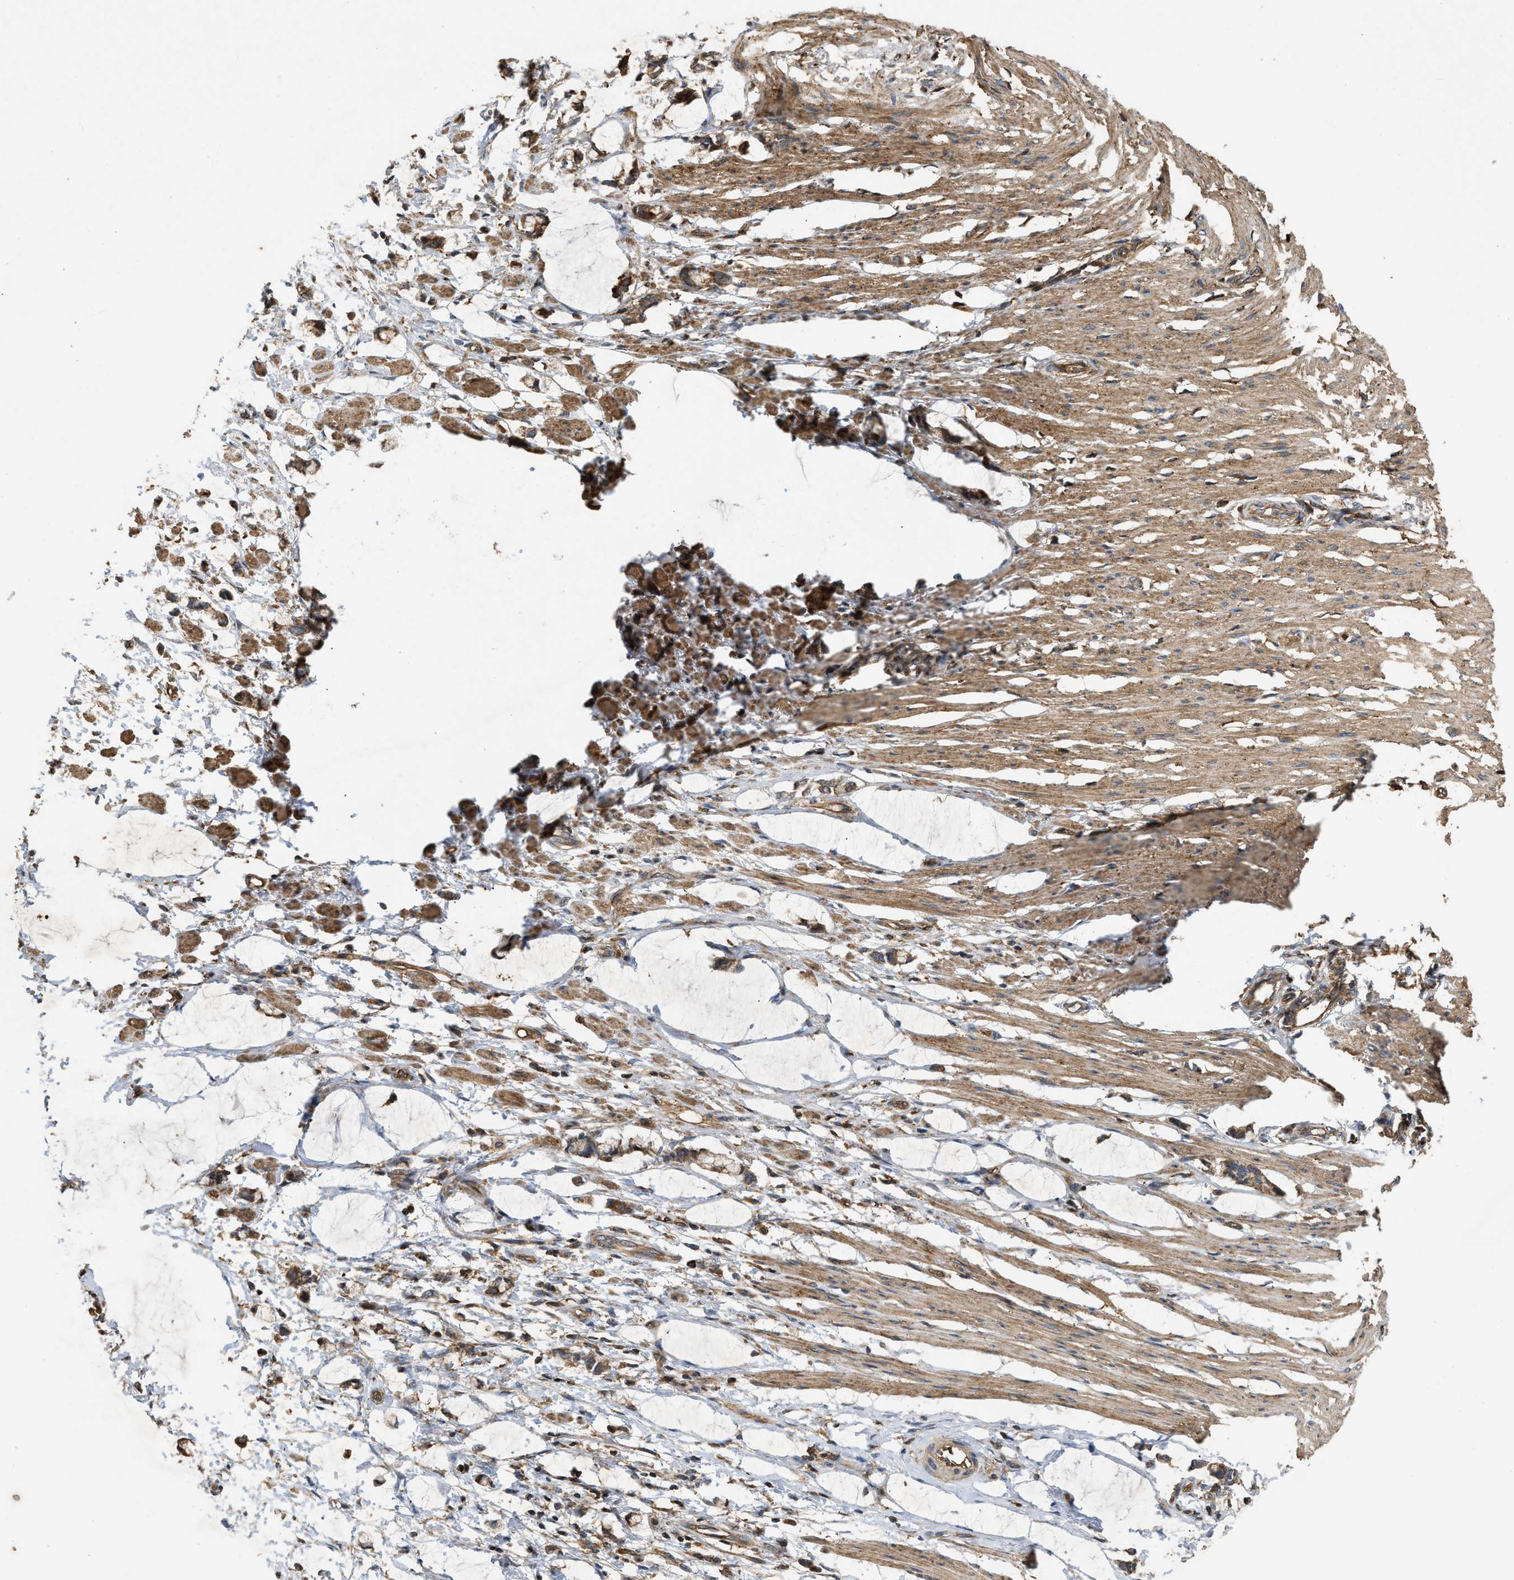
{"staining": {"intensity": "moderate", "quantity": ">75%", "location": "cytoplasmic/membranous"}, "tissue": "smooth muscle", "cell_type": "Smooth muscle cells", "image_type": "normal", "snomed": [{"axis": "morphology", "description": "Normal tissue, NOS"}, {"axis": "morphology", "description": "Adenocarcinoma, NOS"}, {"axis": "topography", "description": "Smooth muscle"}, {"axis": "topography", "description": "Colon"}], "caption": "Moderate cytoplasmic/membranous positivity for a protein is identified in approximately >75% of smooth muscle cells of unremarkable smooth muscle using immunohistochemistry.", "gene": "GNB4", "patient": {"sex": "male", "age": 14}}